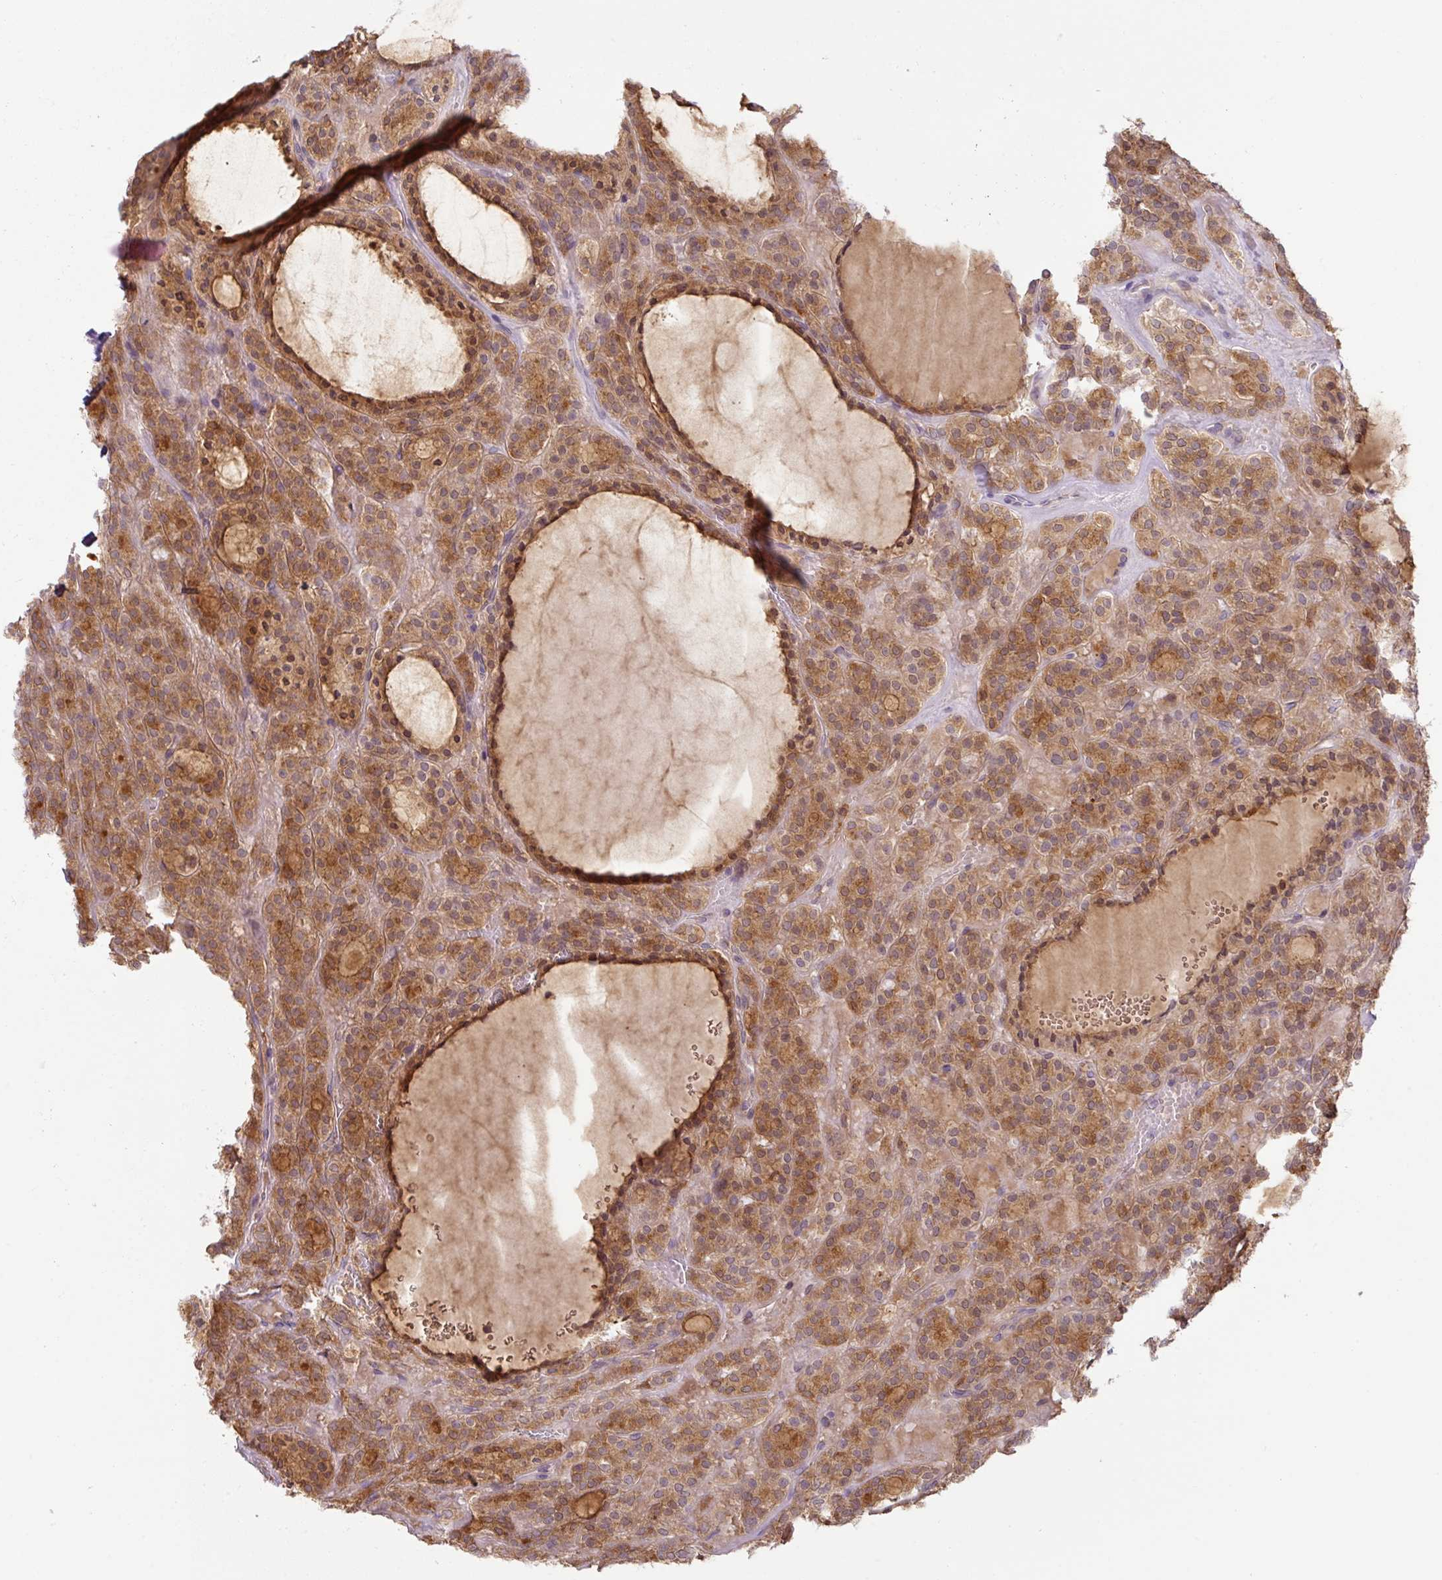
{"staining": {"intensity": "moderate", "quantity": ">75%", "location": "cytoplasmic/membranous"}, "tissue": "thyroid cancer", "cell_type": "Tumor cells", "image_type": "cancer", "snomed": [{"axis": "morphology", "description": "Follicular adenoma carcinoma, NOS"}, {"axis": "topography", "description": "Thyroid gland"}], "caption": "This image reveals IHC staining of follicular adenoma carcinoma (thyroid), with medium moderate cytoplasmic/membranous expression in about >75% of tumor cells.", "gene": "GCNT7", "patient": {"sex": "female", "age": 63}}